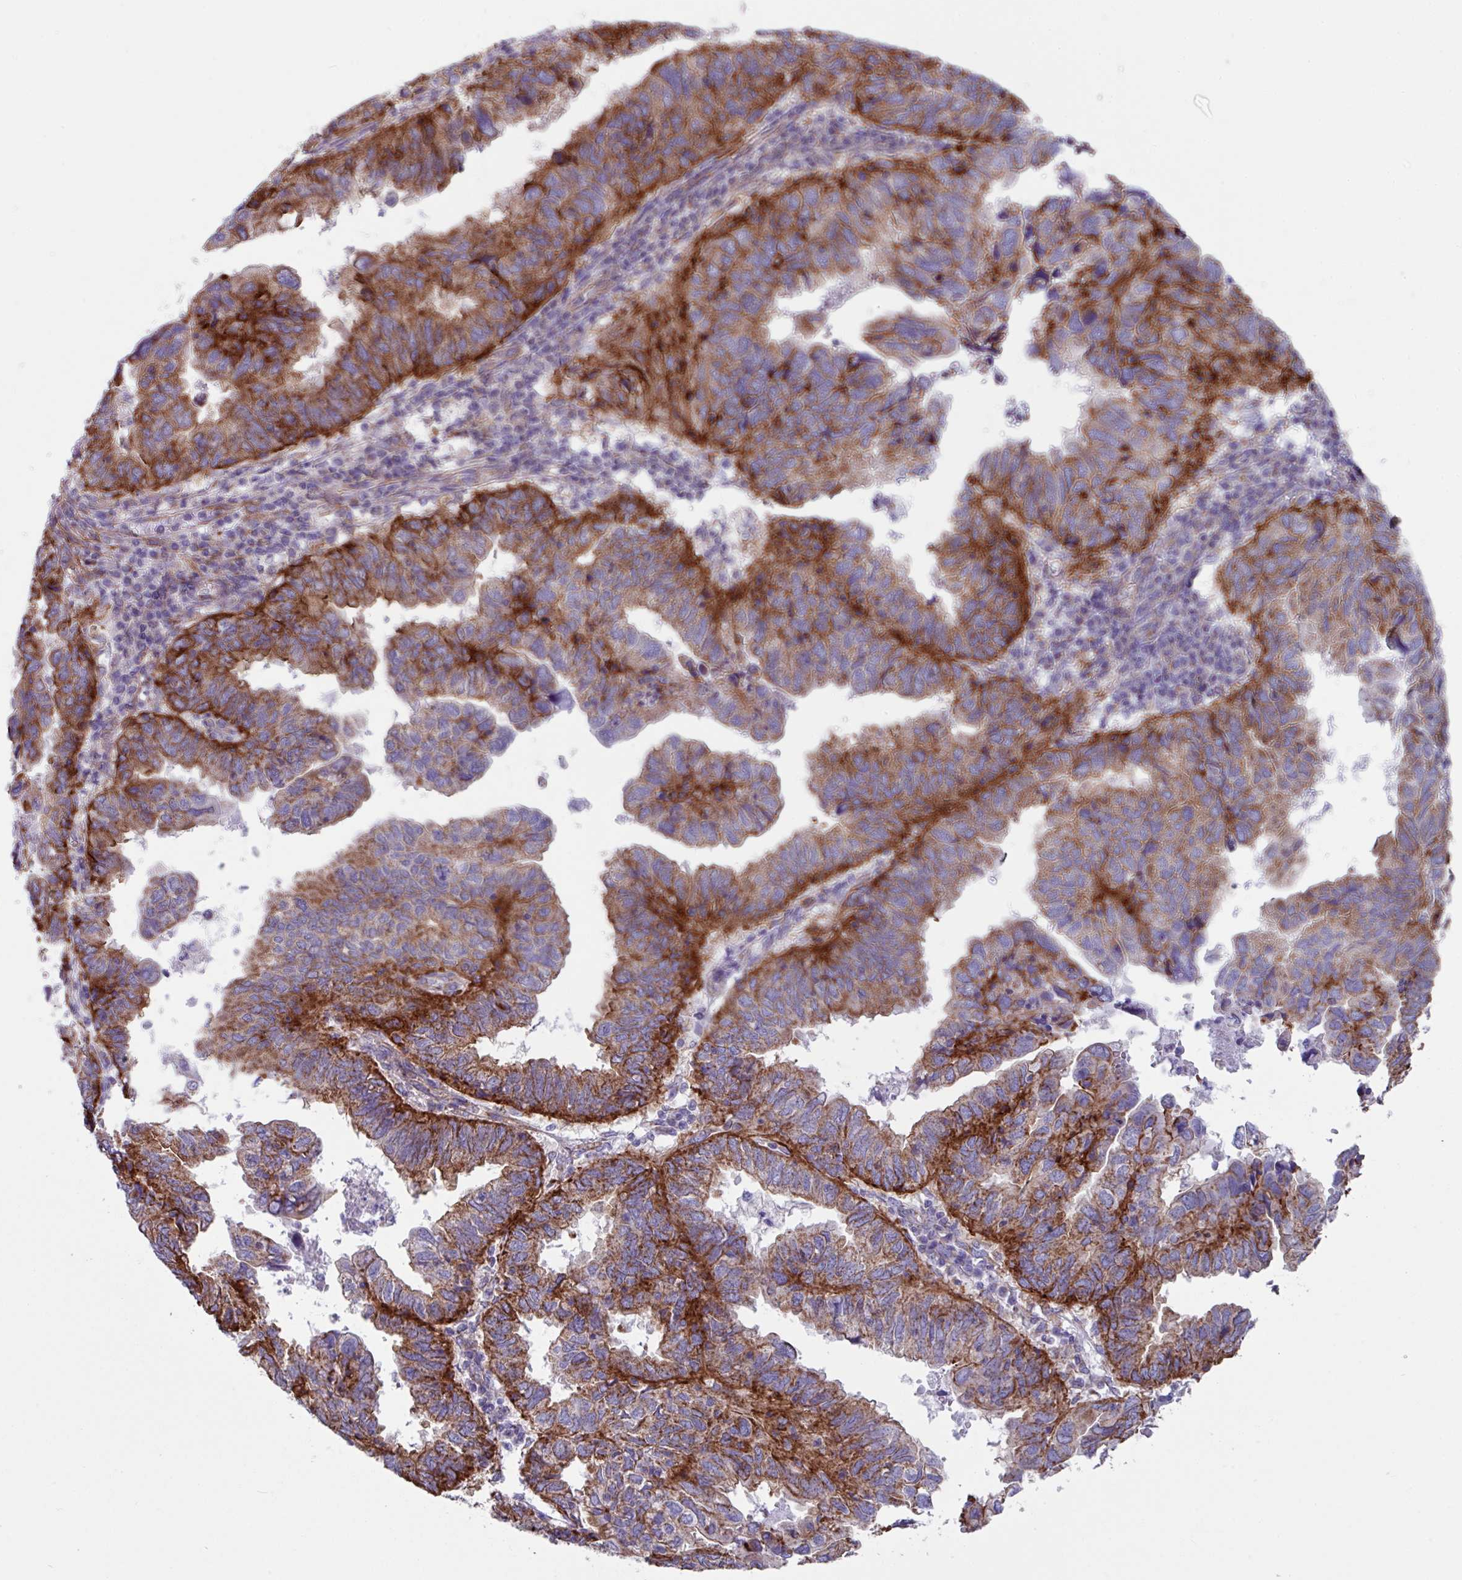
{"staining": {"intensity": "strong", "quantity": ">75%", "location": "cytoplasmic/membranous"}, "tissue": "endometrial cancer", "cell_type": "Tumor cells", "image_type": "cancer", "snomed": [{"axis": "morphology", "description": "Adenocarcinoma, NOS"}, {"axis": "topography", "description": "Uterus"}], "caption": "A high-resolution image shows immunohistochemistry staining of endometrial cancer, which reveals strong cytoplasmic/membranous expression in about >75% of tumor cells.", "gene": "OTULIN", "patient": {"sex": "female", "age": 77}}